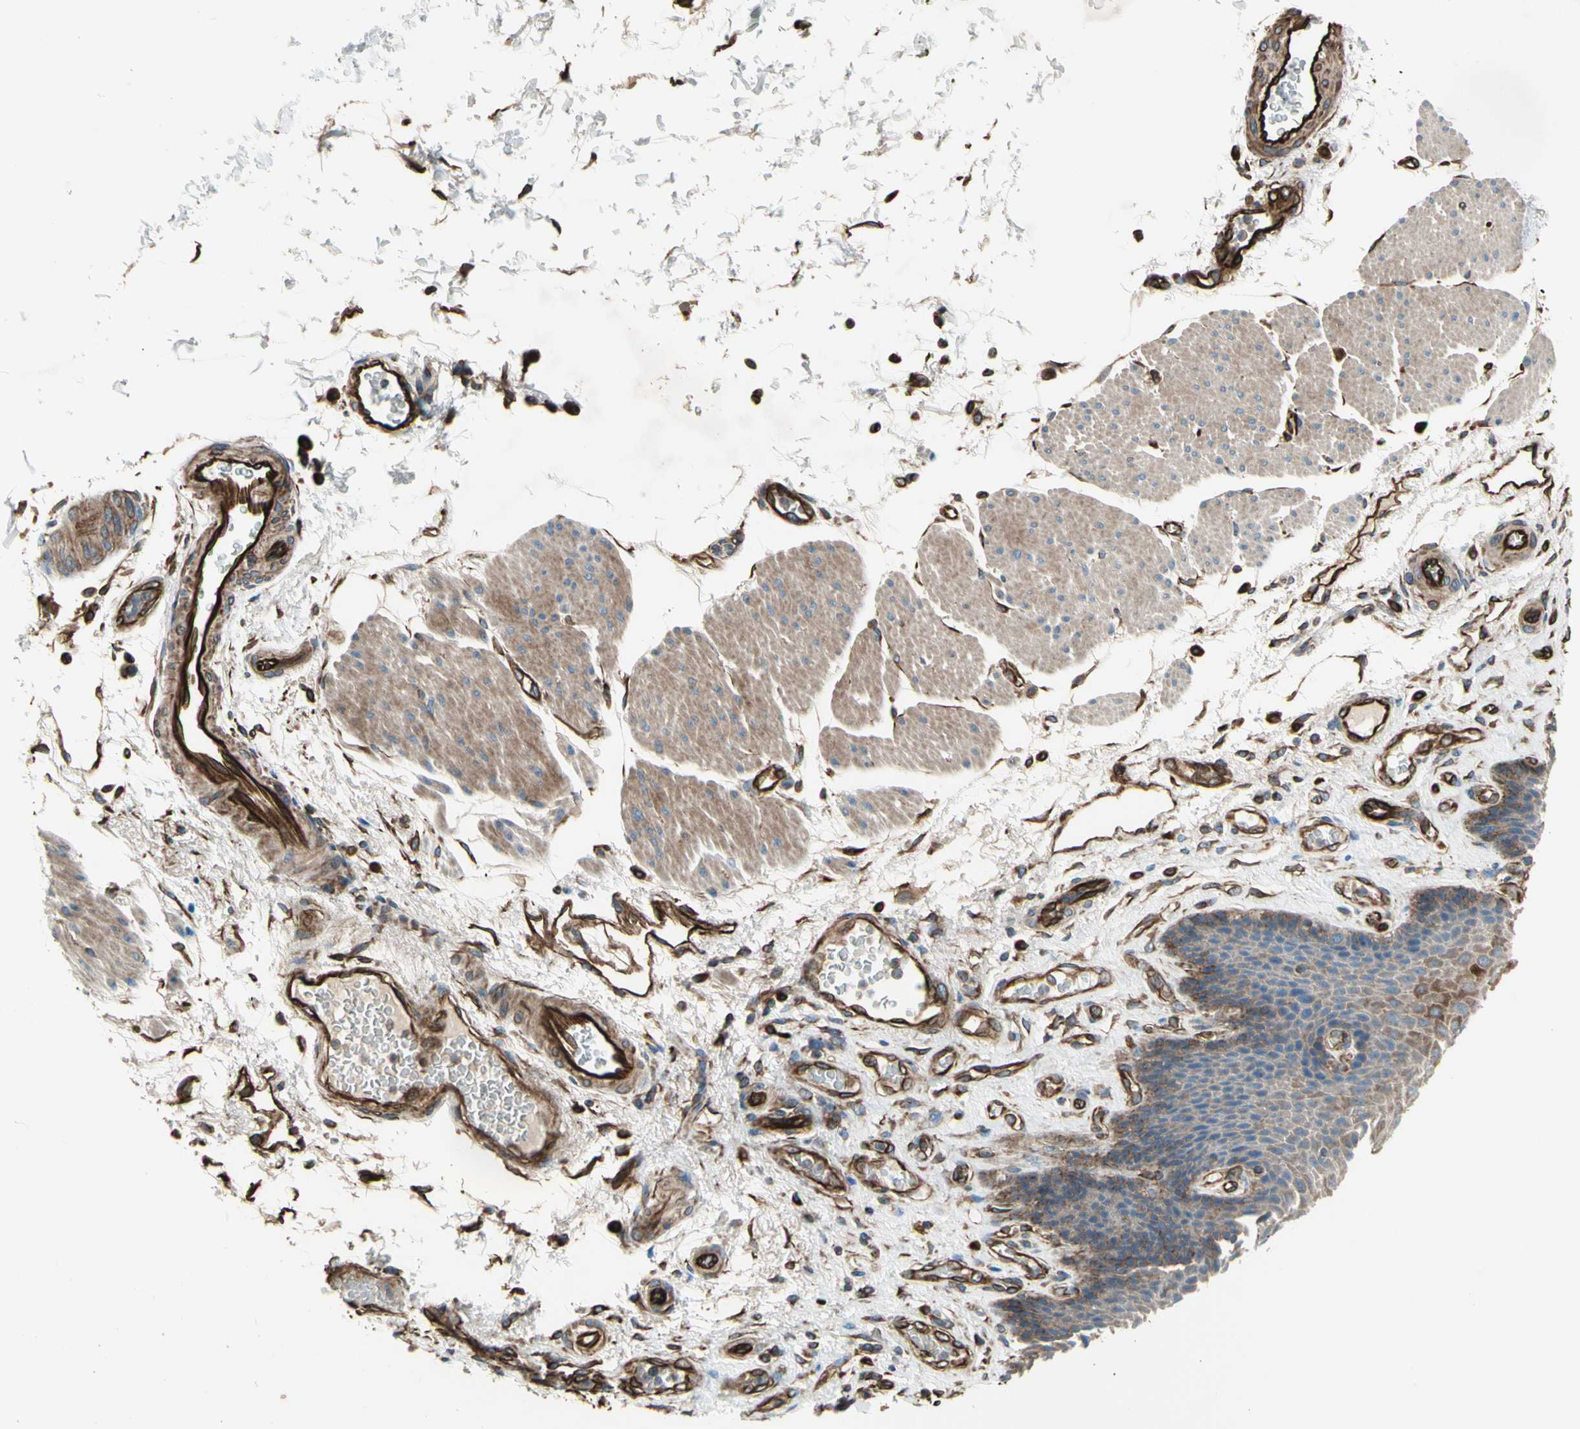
{"staining": {"intensity": "weak", "quantity": ">75%", "location": "cytoplasmic/membranous"}, "tissue": "esophagus", "cell_type": "Squamous epithelial cells", "image_type": "normal", "snomed": [{"axis": "morphology", "description": "Normal tissue, NOS"}, {"axis": "topography", "description": "Esophagus"}], "caption": "Immunohistochemistry of benign human esophagus displays low levels of weak cytoplasmic/membranous staining in about >75% of squamous epithelial cells.", "gene": "TRAF2", "patient": {"sex": "female", "age": 72}}